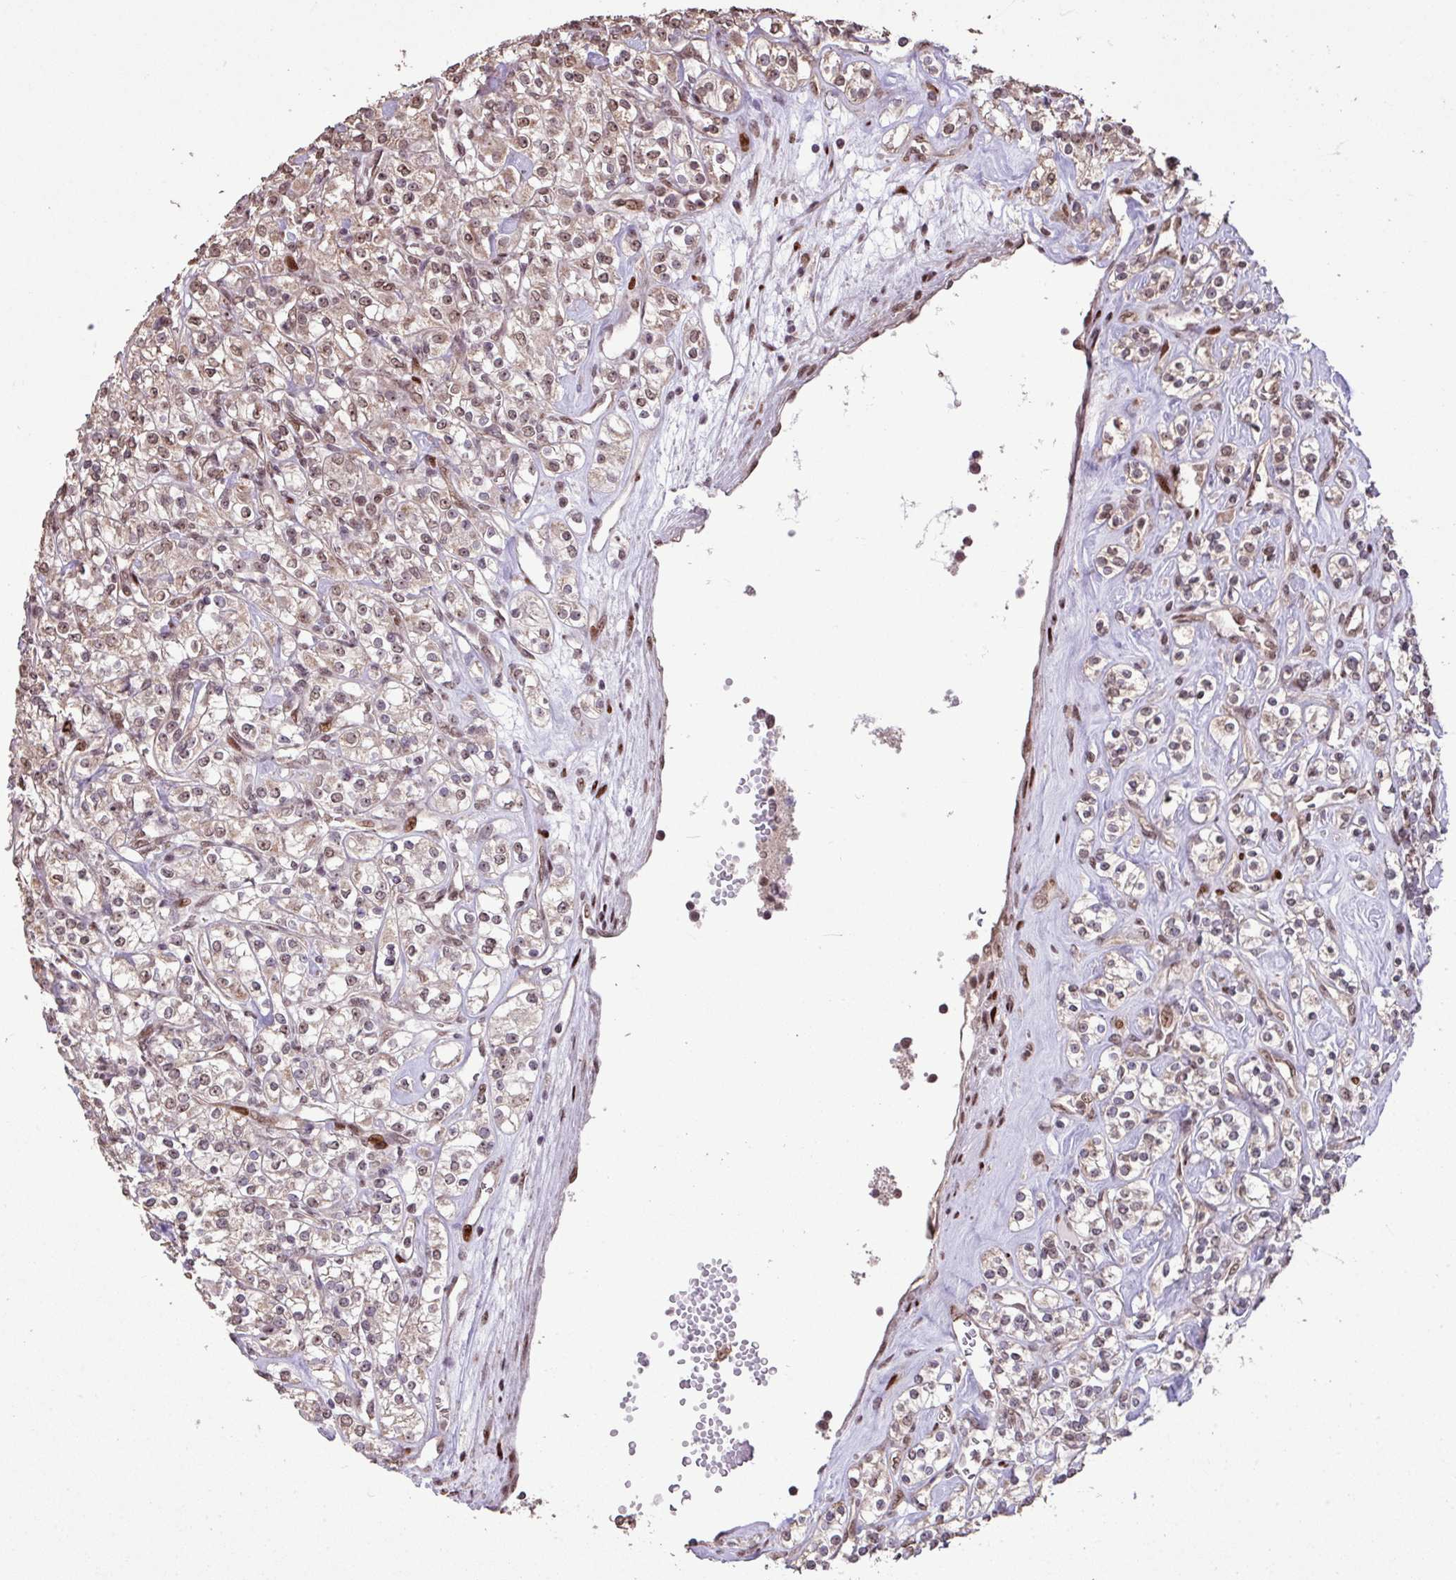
{"staining": {"intensity": "weak", "quantity": "25%-75%", "location": "cytoplasmic/membranous,nuclear"}, "tissue": "renal cancer", "cell_type": "Tumor cells", "image_type": "cancer", "snomed": [{"axis": "morphology", "description": "Adenocarcinoma, NOS"}, {"axis": "topography", "description": "Kidney"}], "caption": "Protein staining displays weak cytoplasmic/membranous and nuclear expression in about 25%-75% of tumor cells in renal adenocarcinoma.", "gene": "ZNF709", "patient": {"sex": "male", "age": 77}}